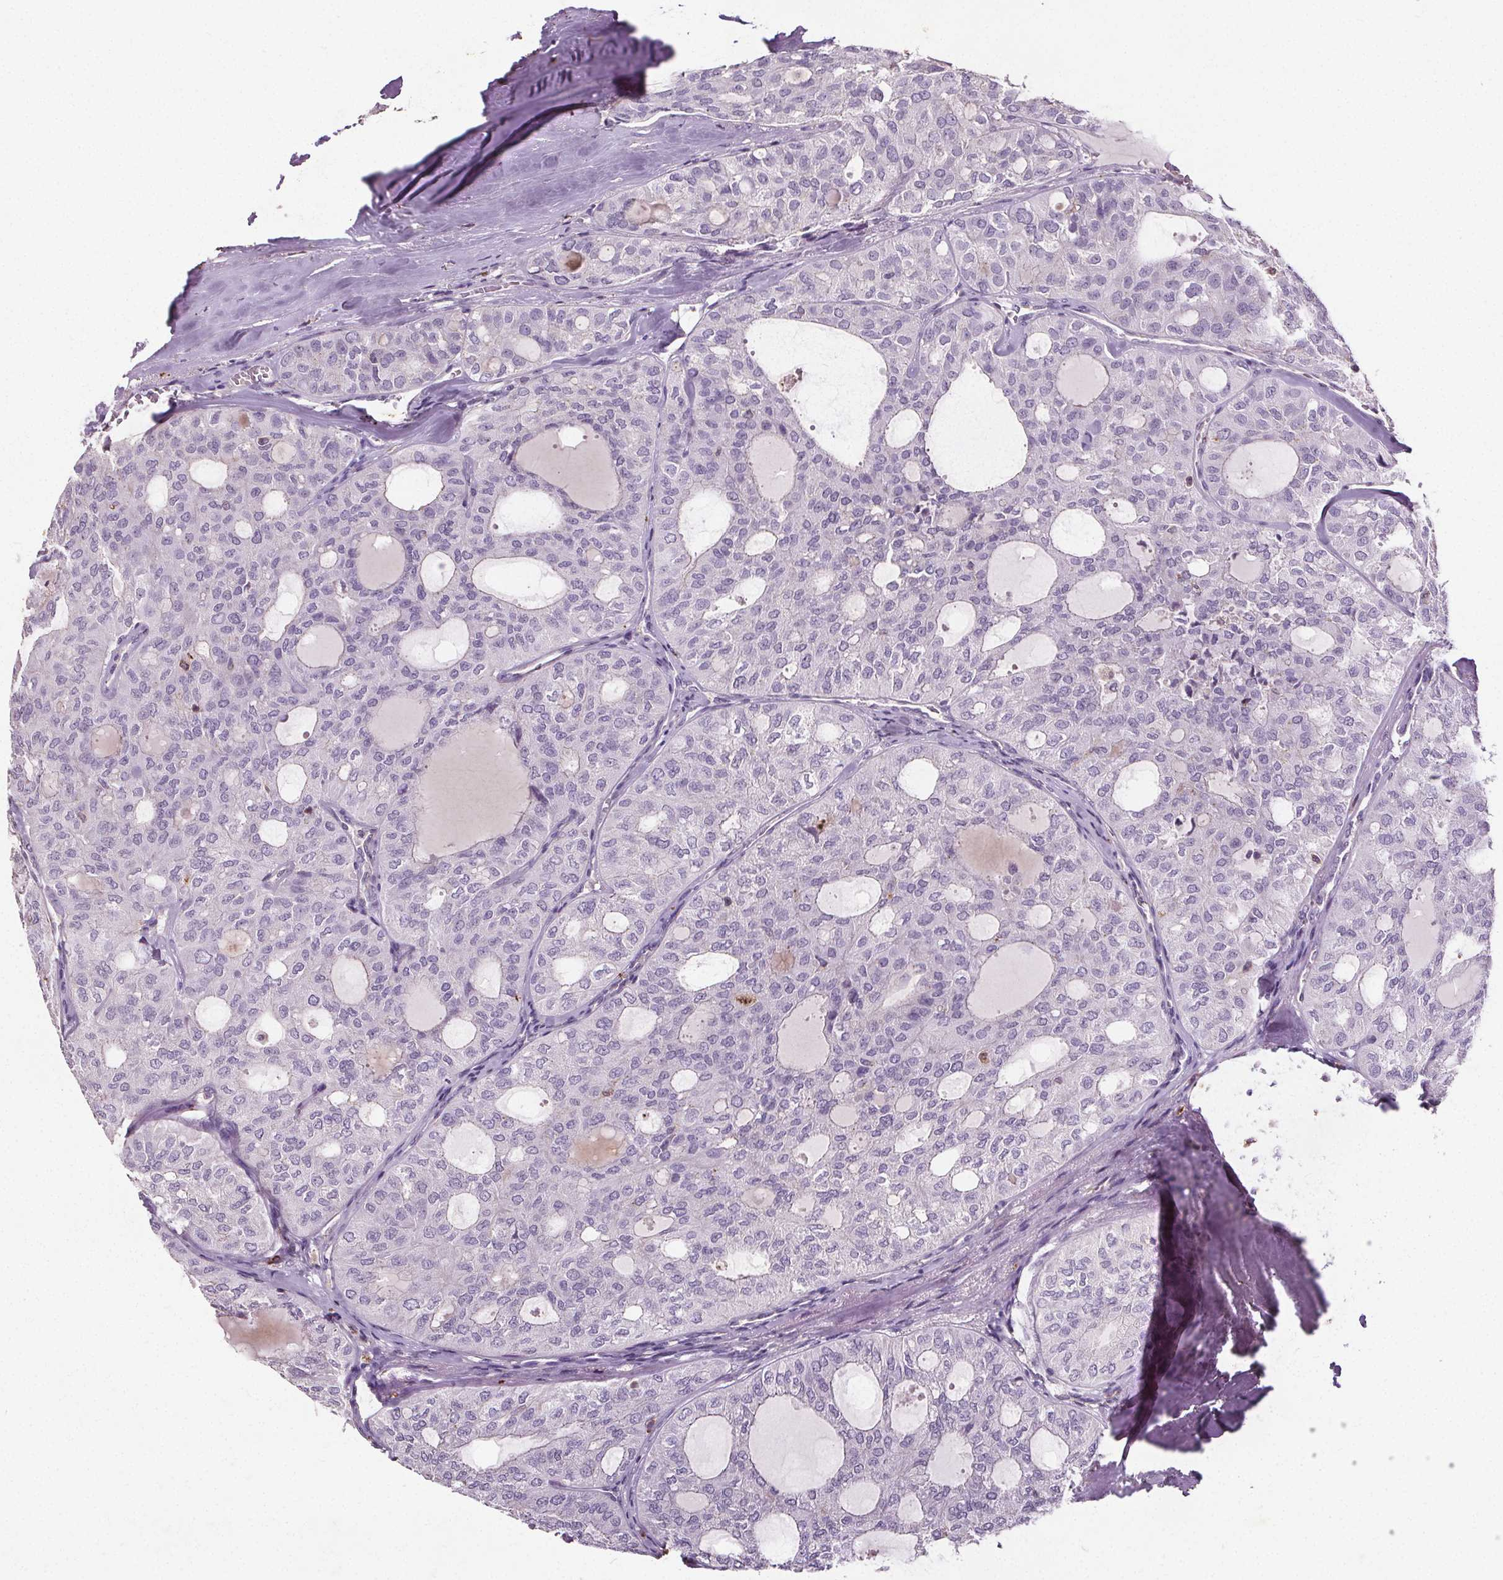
{"staining": {"intensity": "negative", "quantity": "none", "location": "none"}, "tissue": "thyroid cancer", "cell_type": "Tumor cells", "image_type": "cancer", "snomed": [{"axis": "morphology", "description": "Follicular adenoma carcinoma, NOS"}, {"axis": "topography", "description": "Thyroid gland"}], "caption": "Photomicrograph shows no significant protein positivity in tumor cells of thyroid cancer (follicular adenoma carcinoma).", "gene": "C19orf84", "patient": {"sex": "male", "age": 75}}